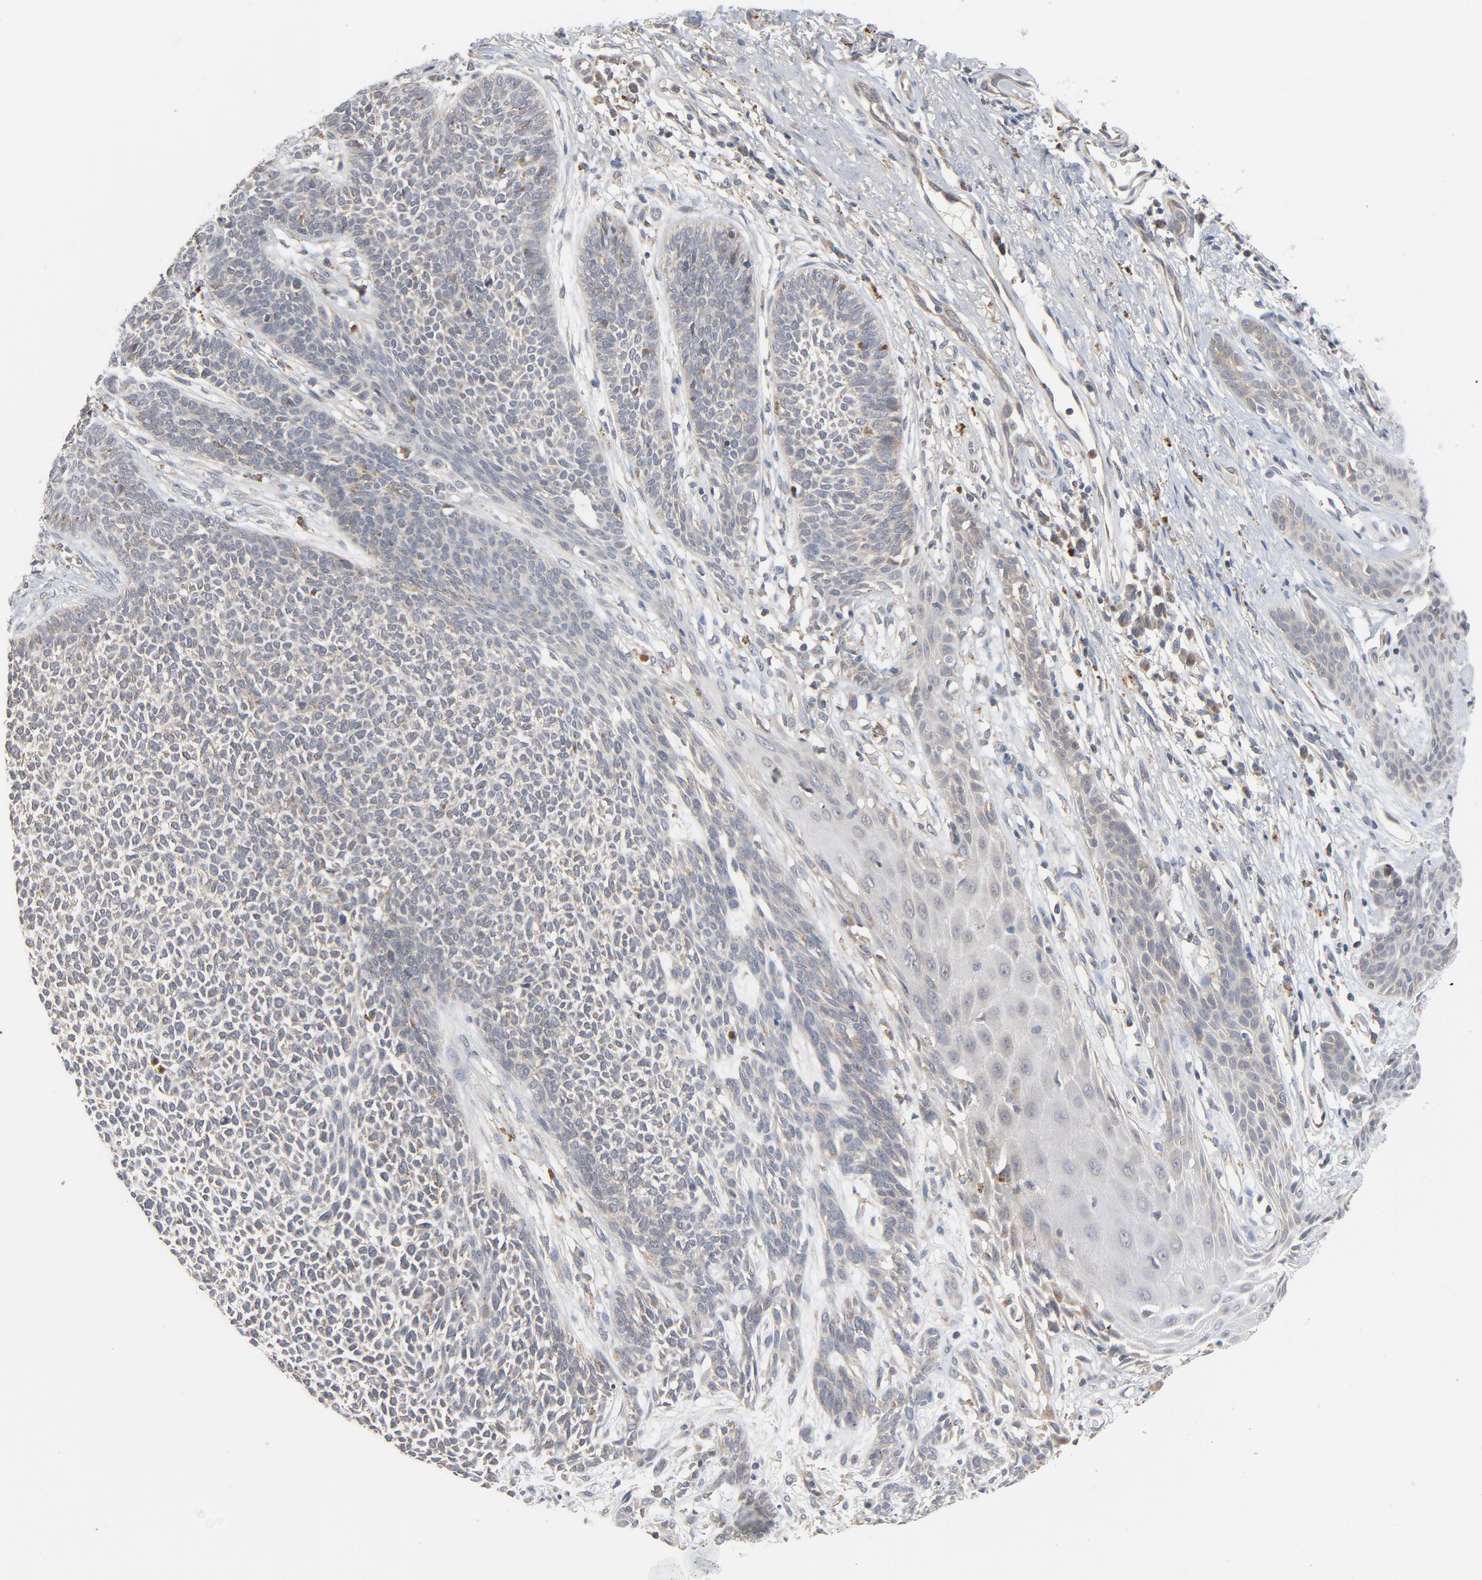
{"staining": {"intensity": "weak", "quantity": "25%-75%", "location": "cytoplasmic/membranous"}, "tissue": "skin cancer", "cell_type": "Tumor cells", "image_type": "cancer", "snomed": [{"axis": "morphology", "description": "Basal cell carcinoma"}, {"axis": "topography", "description": "Skin"}], "caption": "Immunohistochemical staining of human basal cell carcinoma (skin) exhibits low levels of weak cytoplasmic/membranous staining in approximately 25%-75% of tumor cells.", "gene": "C14orf119", "patient": {"sex": "female", "age": 84}}